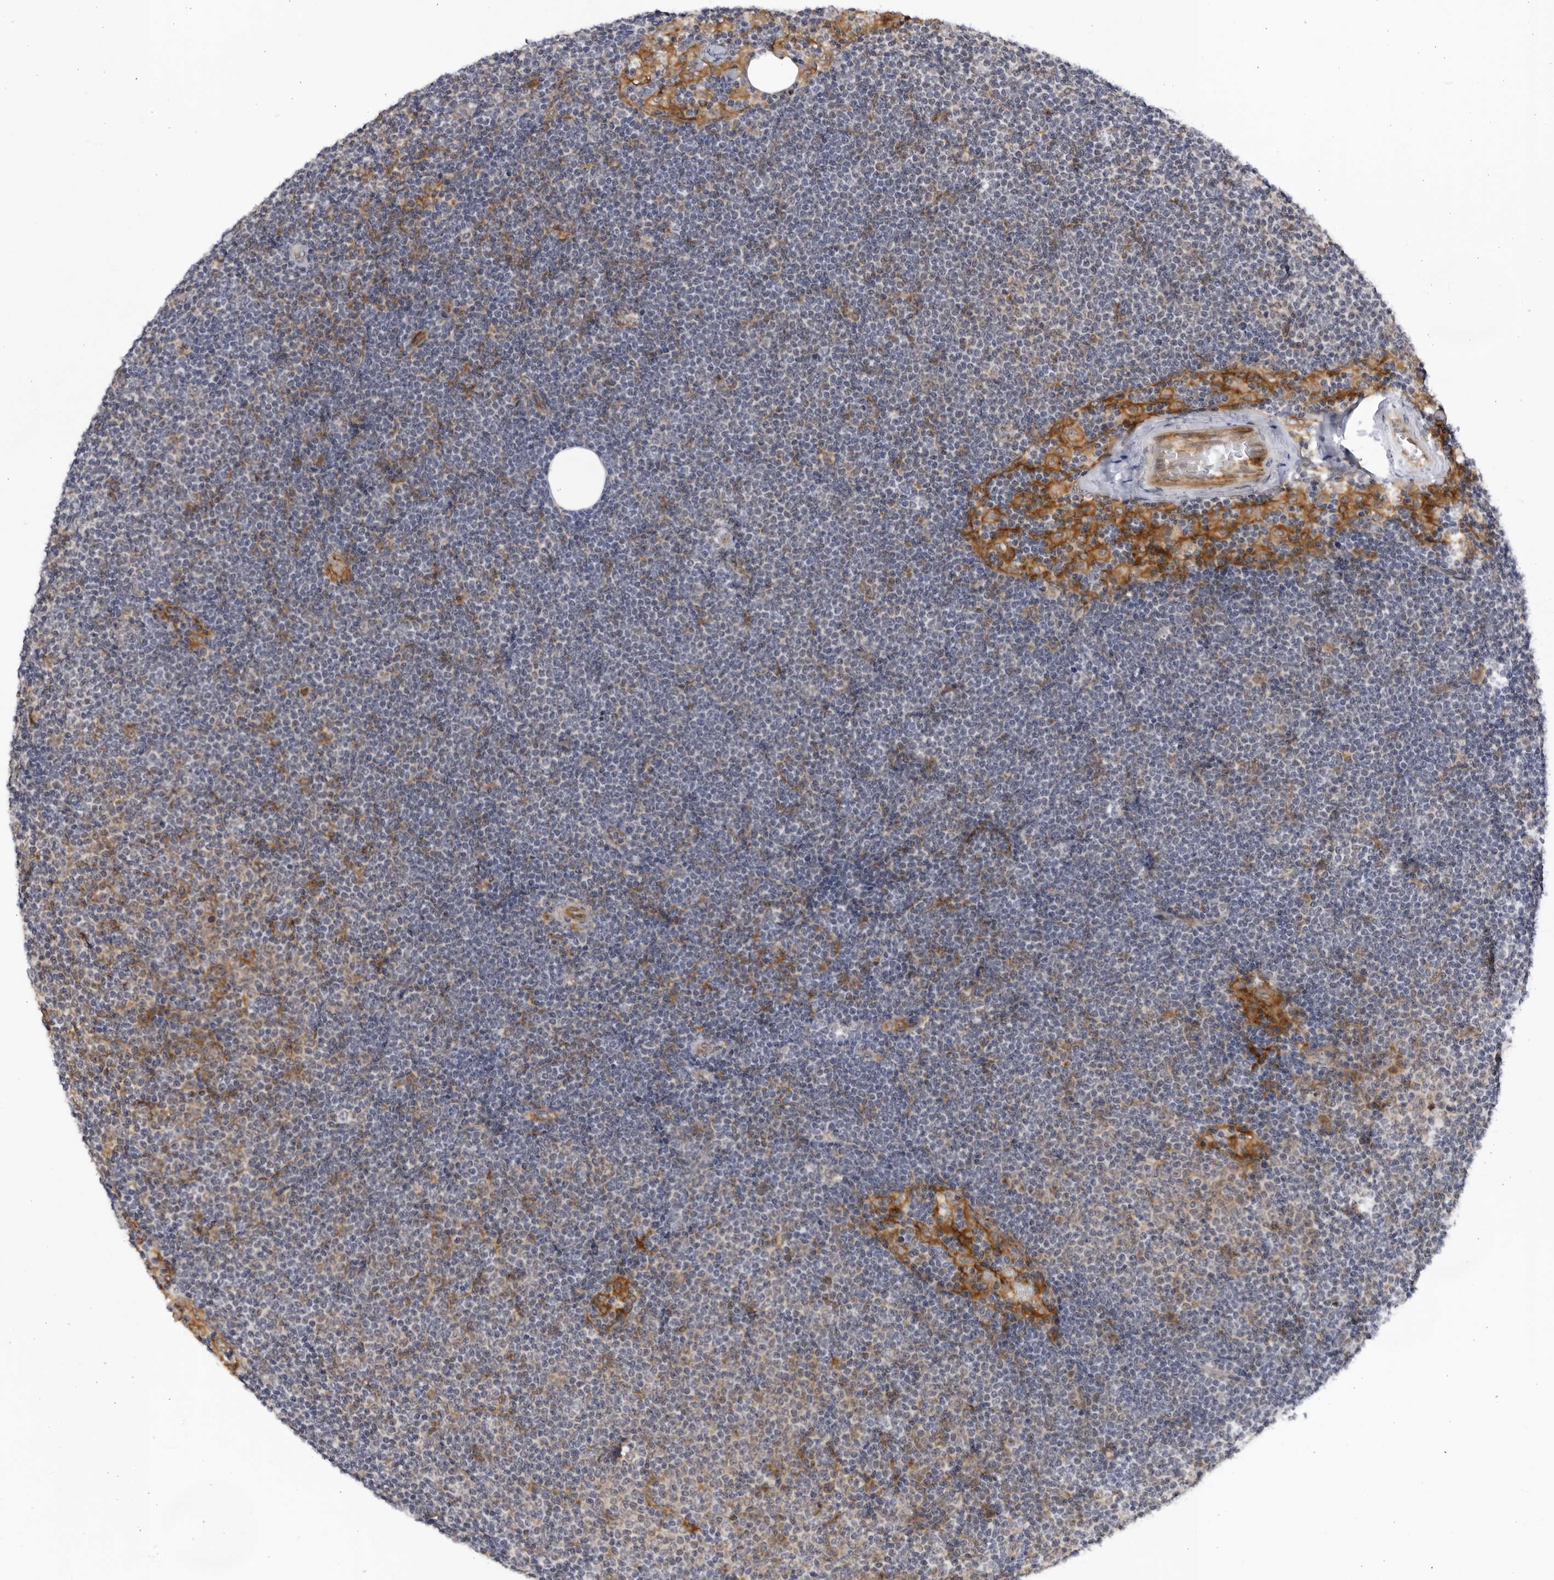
{"staining": {"intensity": "negative", "quantity": "none", "location": "none"}, "tissue": "lymphoma", "cell_type": "Tumor cells", "image_type": "cancer", "snomed": [{"axis": "morphology", "description": "Malignant lymphoma, non-Hodgkin's type, Low grade"}, {"axis": "topography", "description": "Lymph node"}], "caption": "A high-resolution histopathology image shows IHC staining of malignant lymphoma, non-Hodgkin's type (low-grade), which displays no significant positivity in tumor cells.", "gene": "BMP2K", "patient": {"sex": "female", "age": 53}}